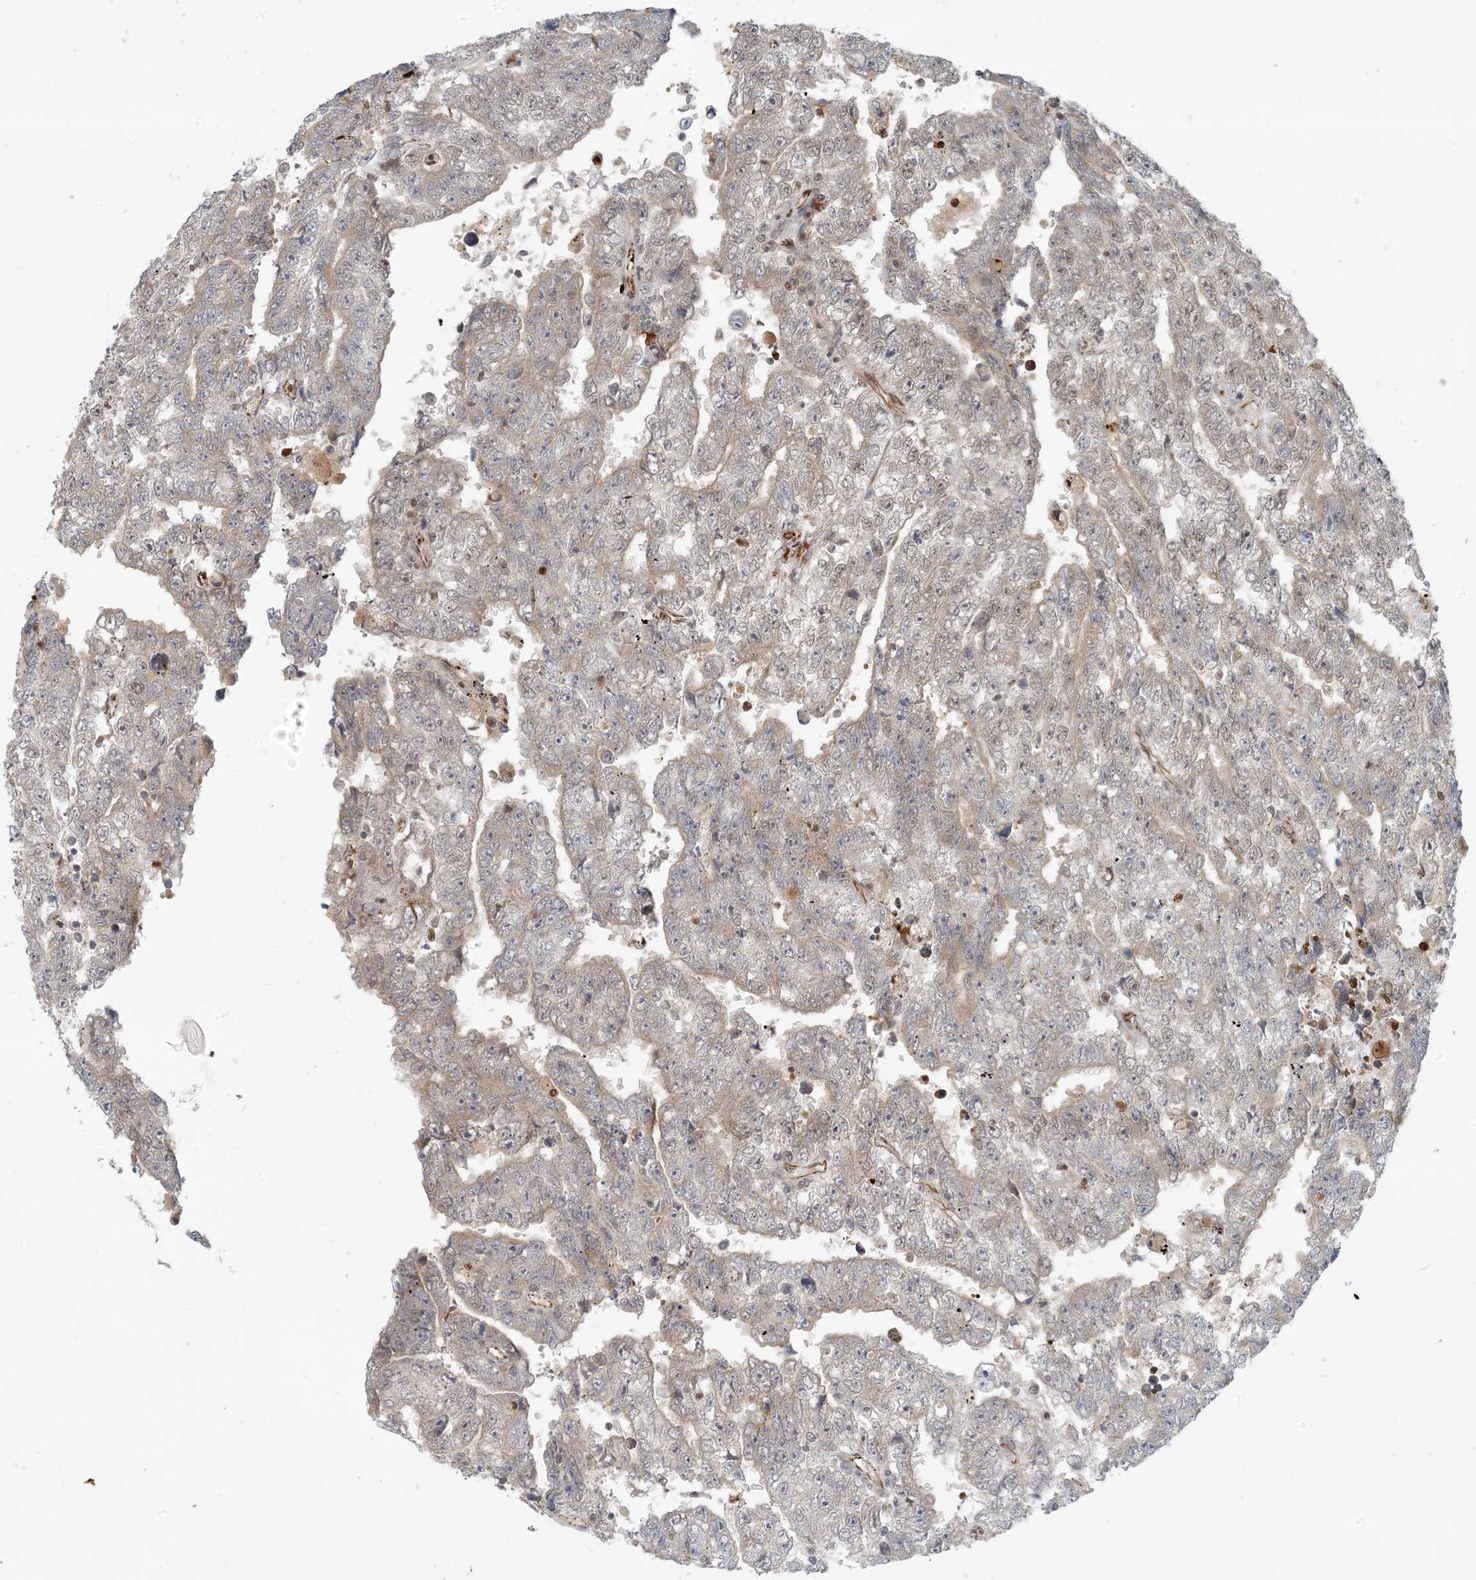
{"staining": {"intensity": "weak", "quantity": "<25%", "location": "cytoplasmic/membranous"}, "tissue": "testis cancer", "cell_type": "Tumor cells", "image_type": "cancer", "snomed": [{"axis": "morphology", "description": "Carcinoma, Embryonal, NOS"}, {"axis": "topography", "description": "Testis"}], "caption": "Image shows no protein expression in tumor cells of testis cancer tissue. The staining is performed using DAB brown chromogen with nuclei counter-stained in using hematoxylin.", "gene": "AK9", "patient": {"sex": "male", "age": 25}}